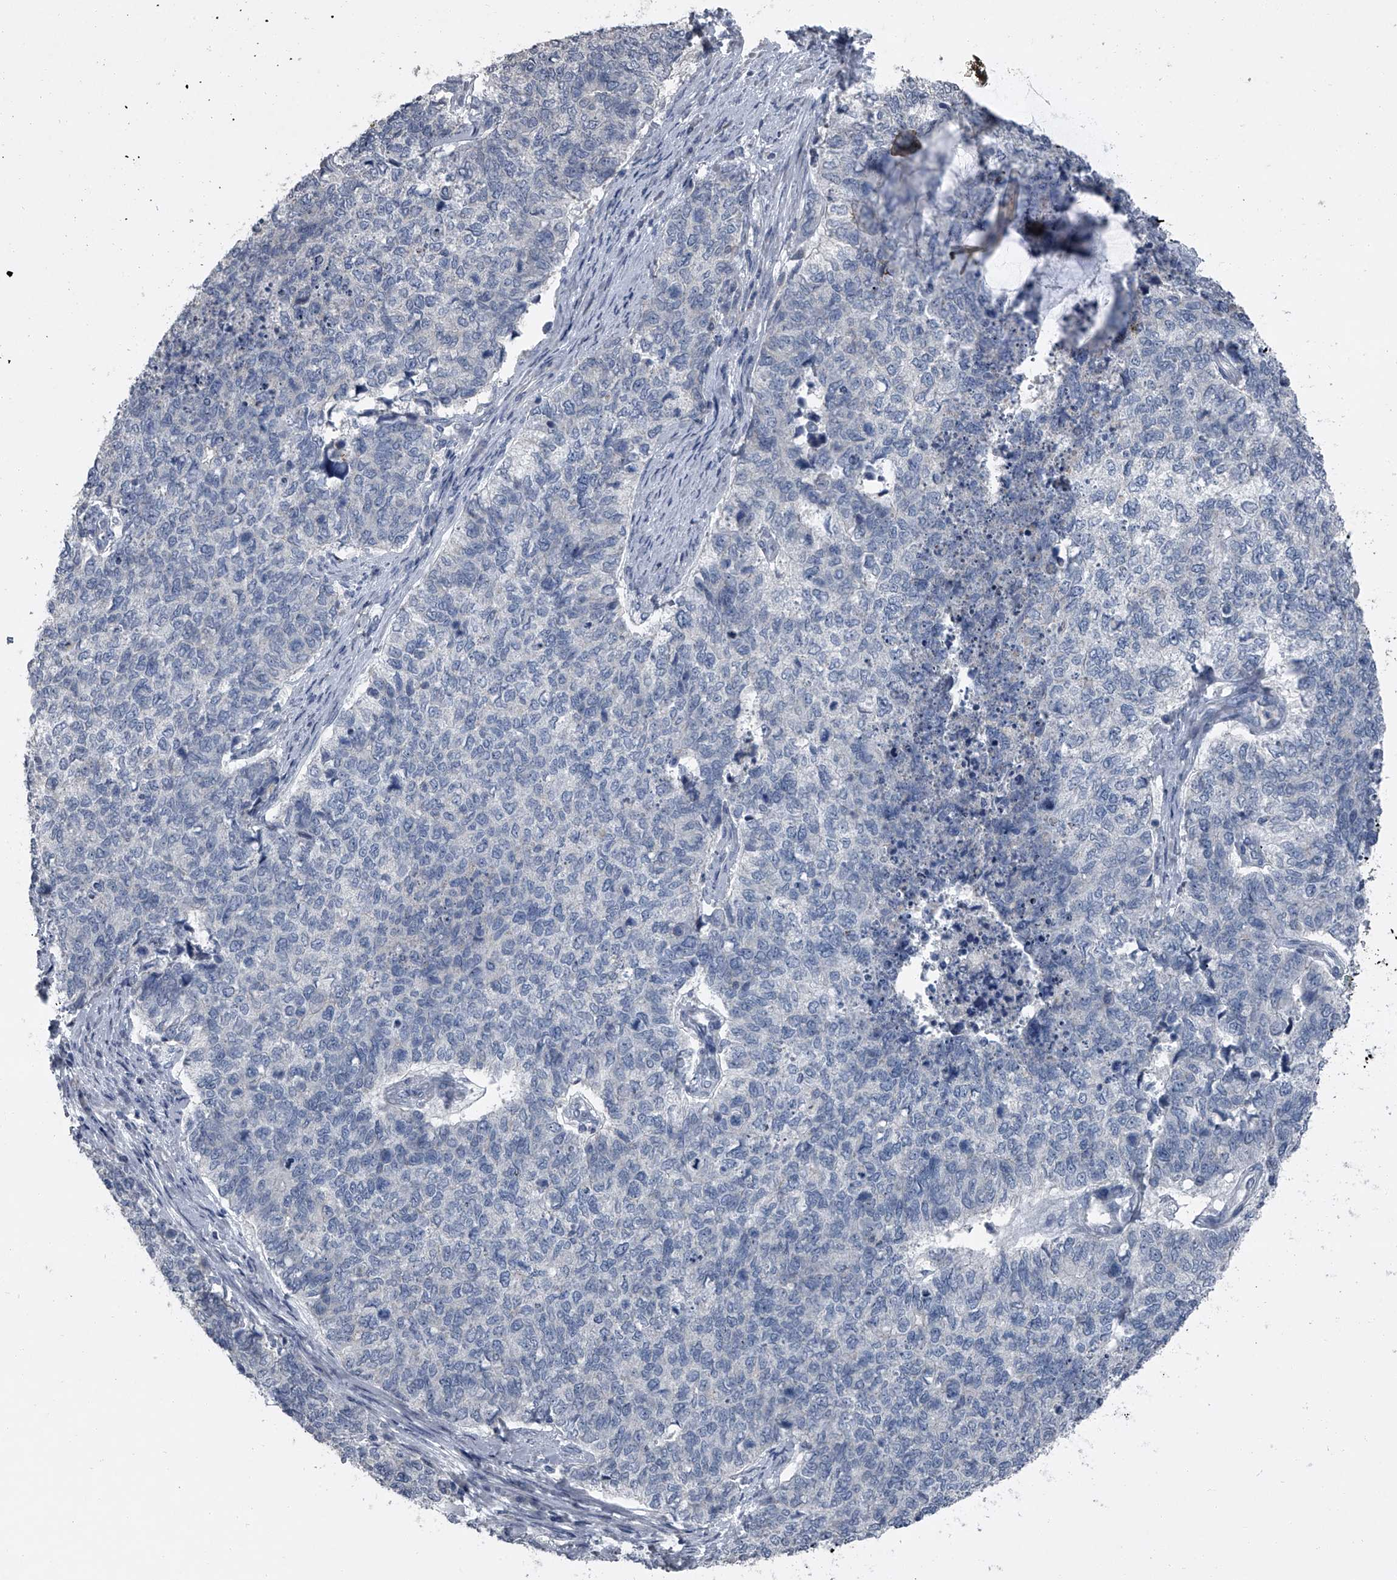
{"staining": {"intensity": "negative", "quantity": "none", "location": "none"}, "tissue": "cervical cancer", "cell_type": "Tumor cells", "image_type": "cancer", "snomed": [{"axis": "morphology", "description": "Squamous cell carcinoma, NOS"}, {"axis": "topography", "description": "Cervix"}], "caption": "Cervical cancer was stained to show a protein in brown. There is no significant expression in tumor cells. (Brightfield microscopy of DAB immunohistochemistry (IHC) at high magnification).", "gene": "HEPHL1", "patient": {"sex": "female", "age": 63}}